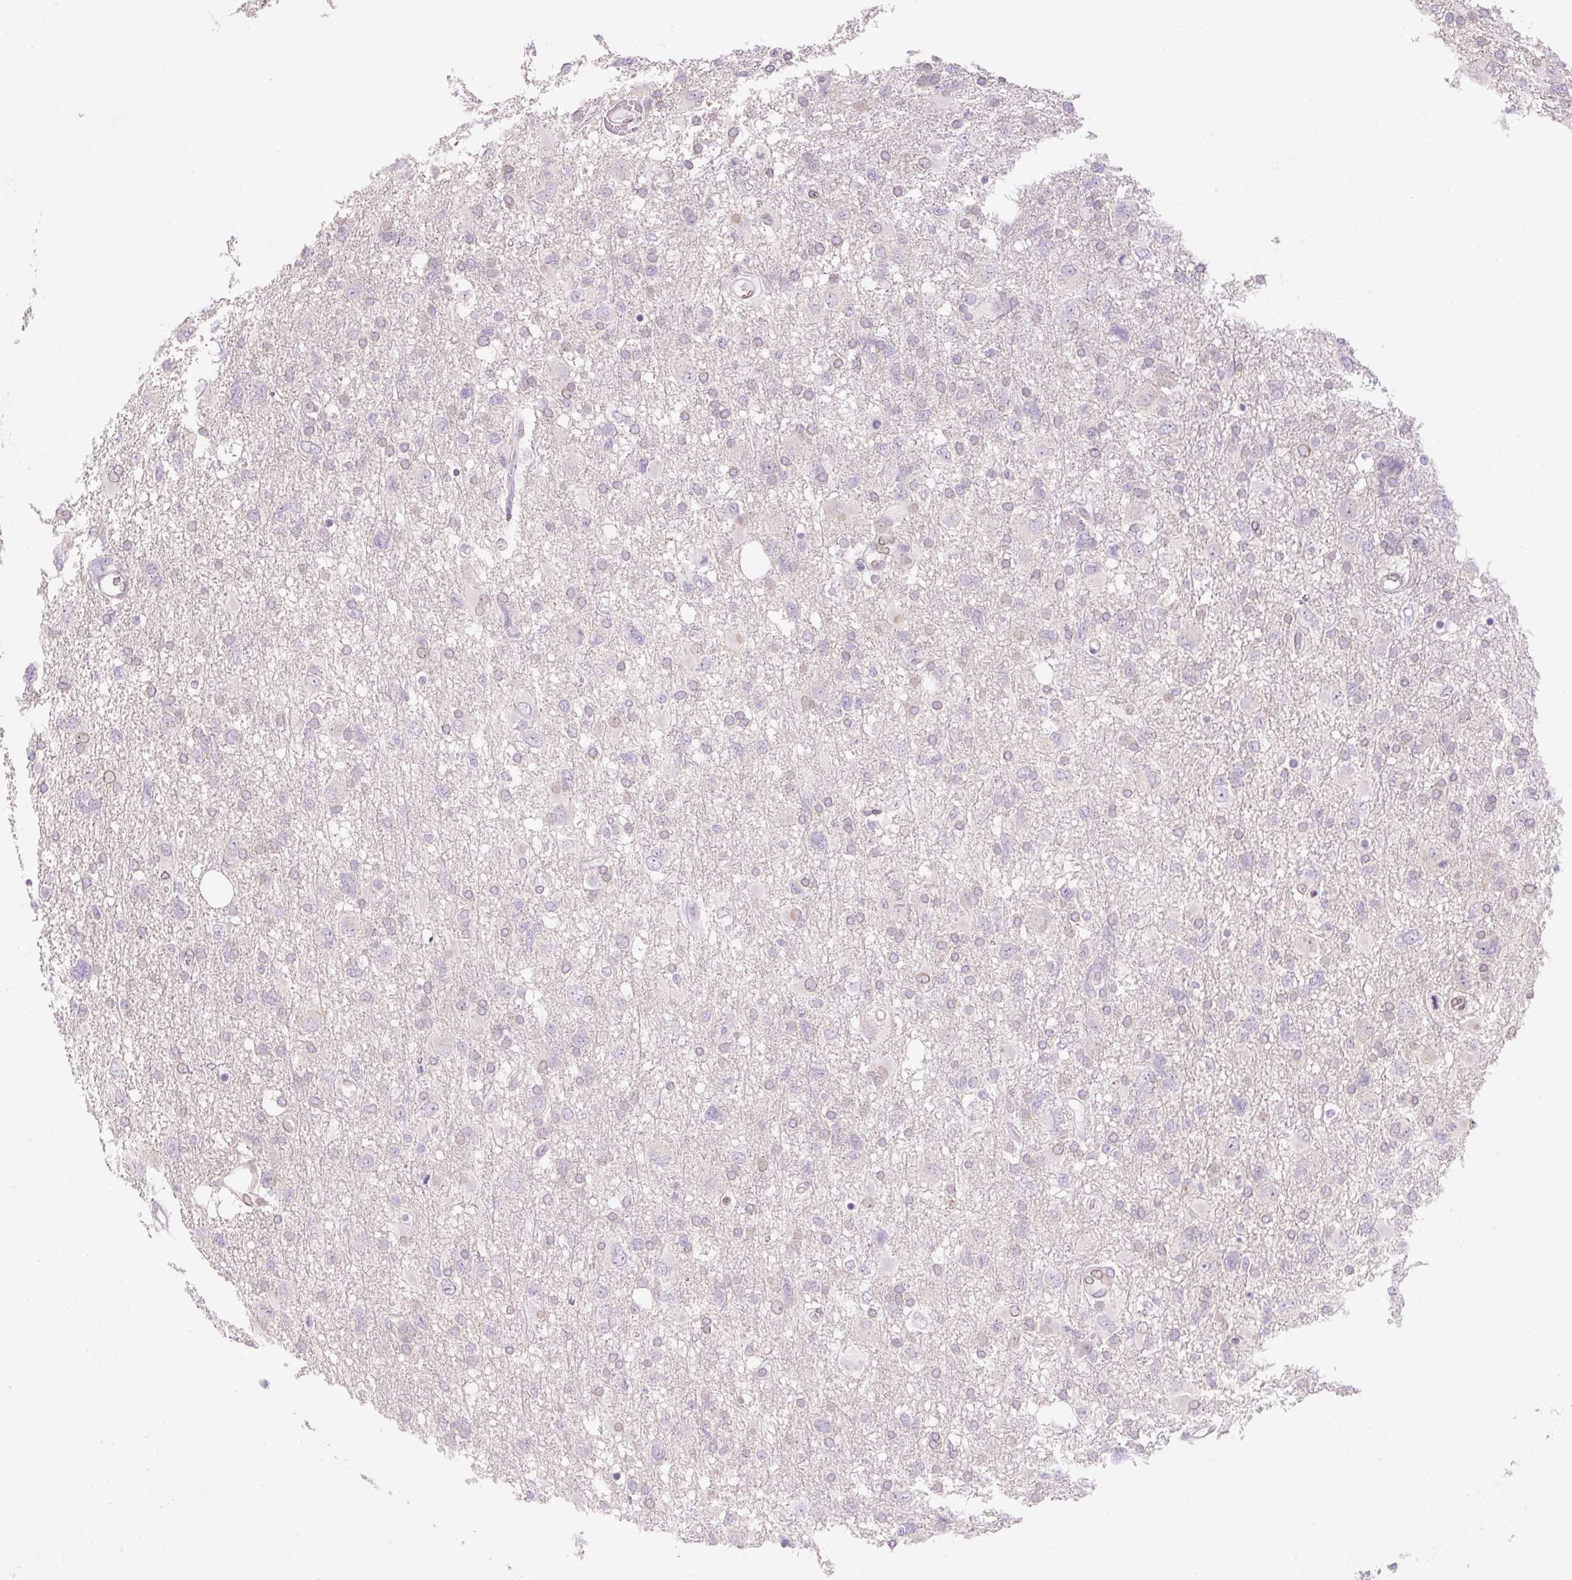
{"staining": {"intensity": "negative", "quantity": "none", "location": "none"}, "tissue": "glioma", "cell_type": "Tumor cells", "image_type": "cancer", "snomed": [{"axis": "morphology", "description": "Glioma, malignant, High grade"}, {"axis": "topography", "description": "Brain"}], "caption": "IHC micrograph of neoplastic tissue: human malignant glioma (high-grade) stained with DAB shows no significant protein expression in tumor cells.", "gene": "SYNE3", "patient": {"sex": "male", "age": 61}}